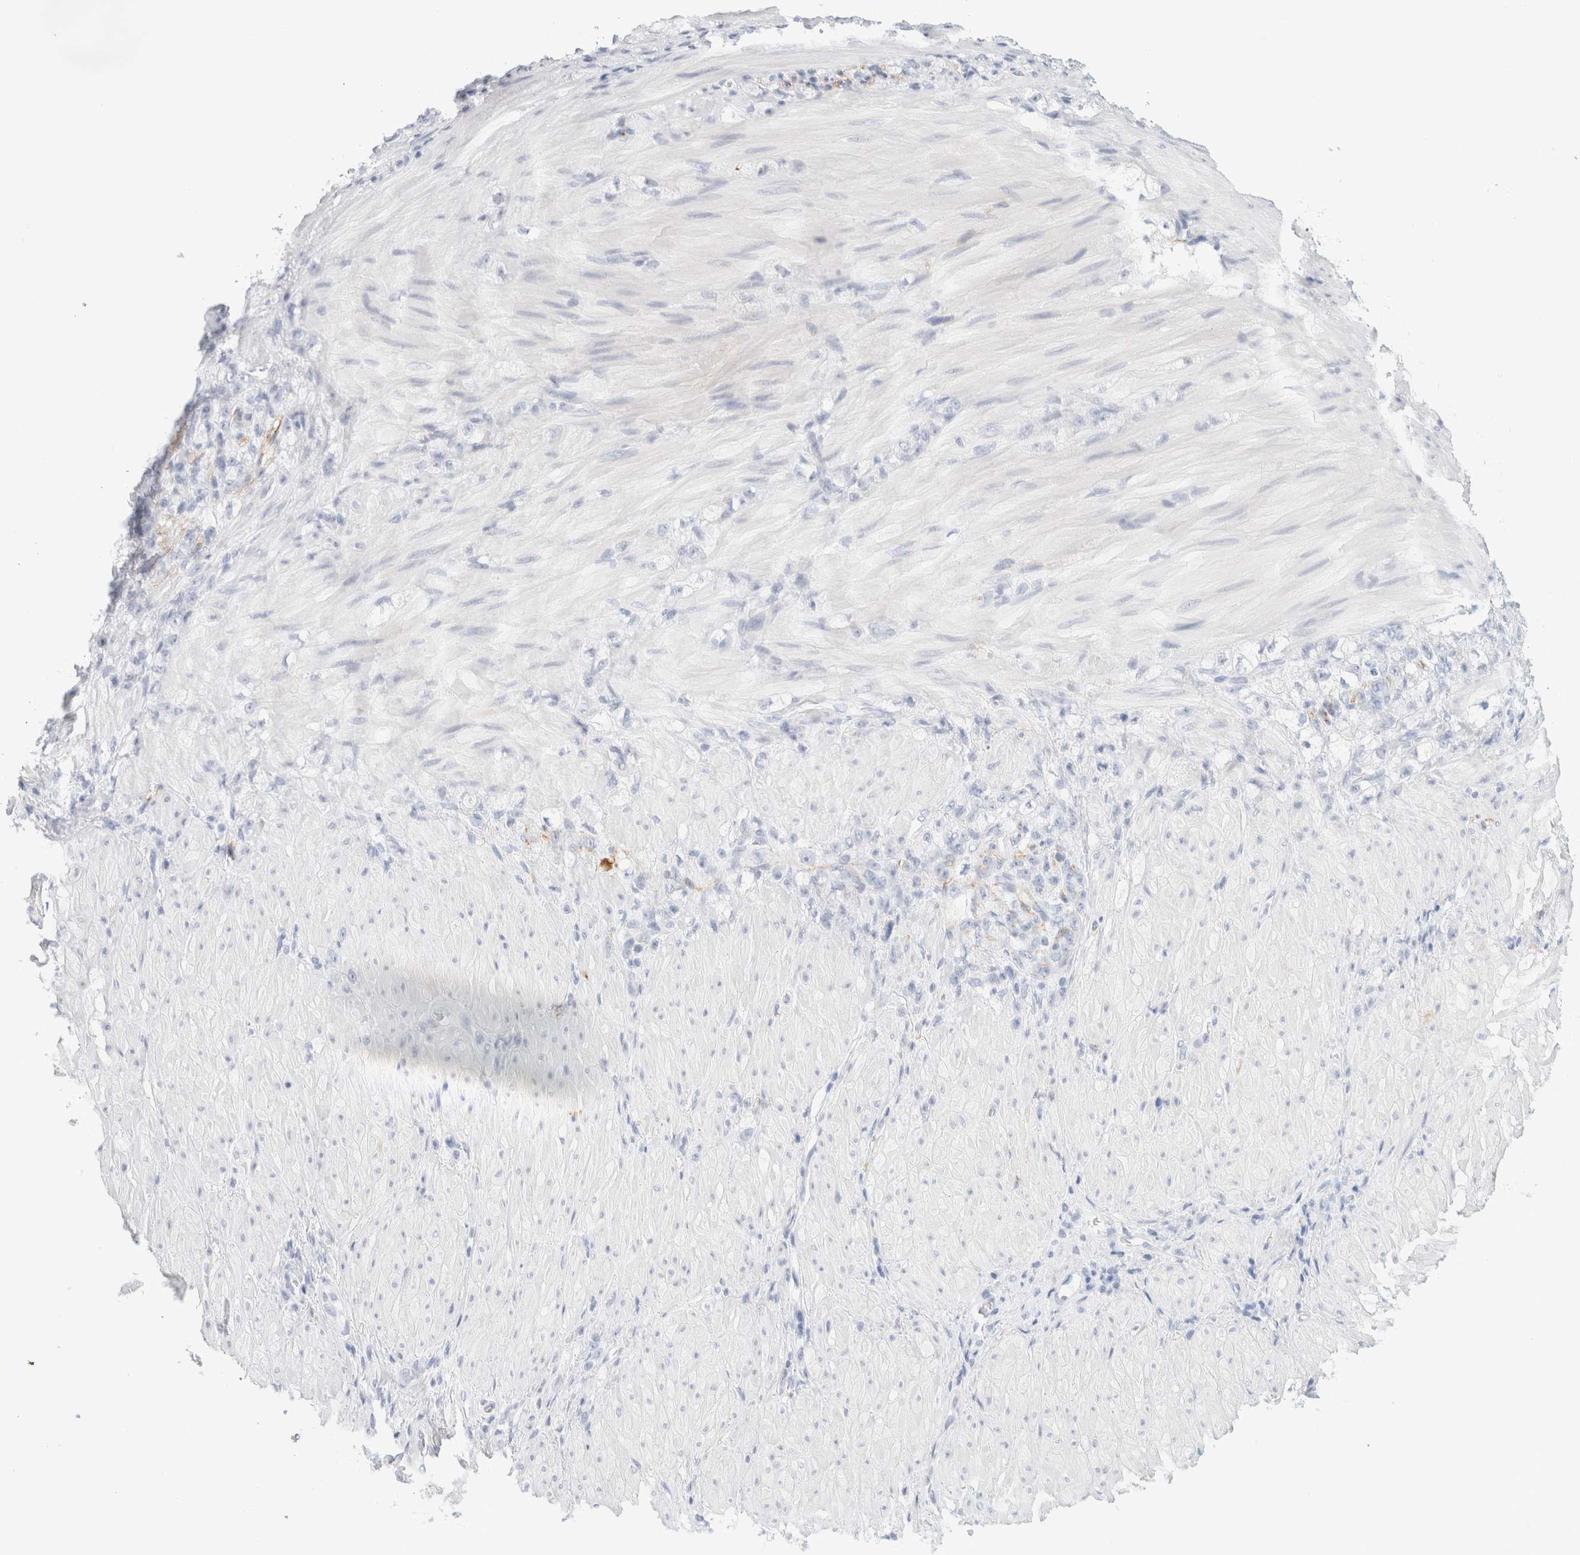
{"staining": {"intensity": "negative", "quantity": "none", "location": "none"}, "tissue": "stomach cancer", "cell_type": "Tumor cells", "image_type": "cancer", "snomed": [{"axis": "morphology", "description": "Normal tissue, NOS"}, {"axis": "morphology", "description": "Adenocarcinoma, NOS"}, {"axis": "topography", "description": "Stomach"}], "caption": "Tumor cells show no significant positivity in stomach adenocarcinoma.", "gene": "RTN4", "patient": {"sex": "male", "age": 82}}